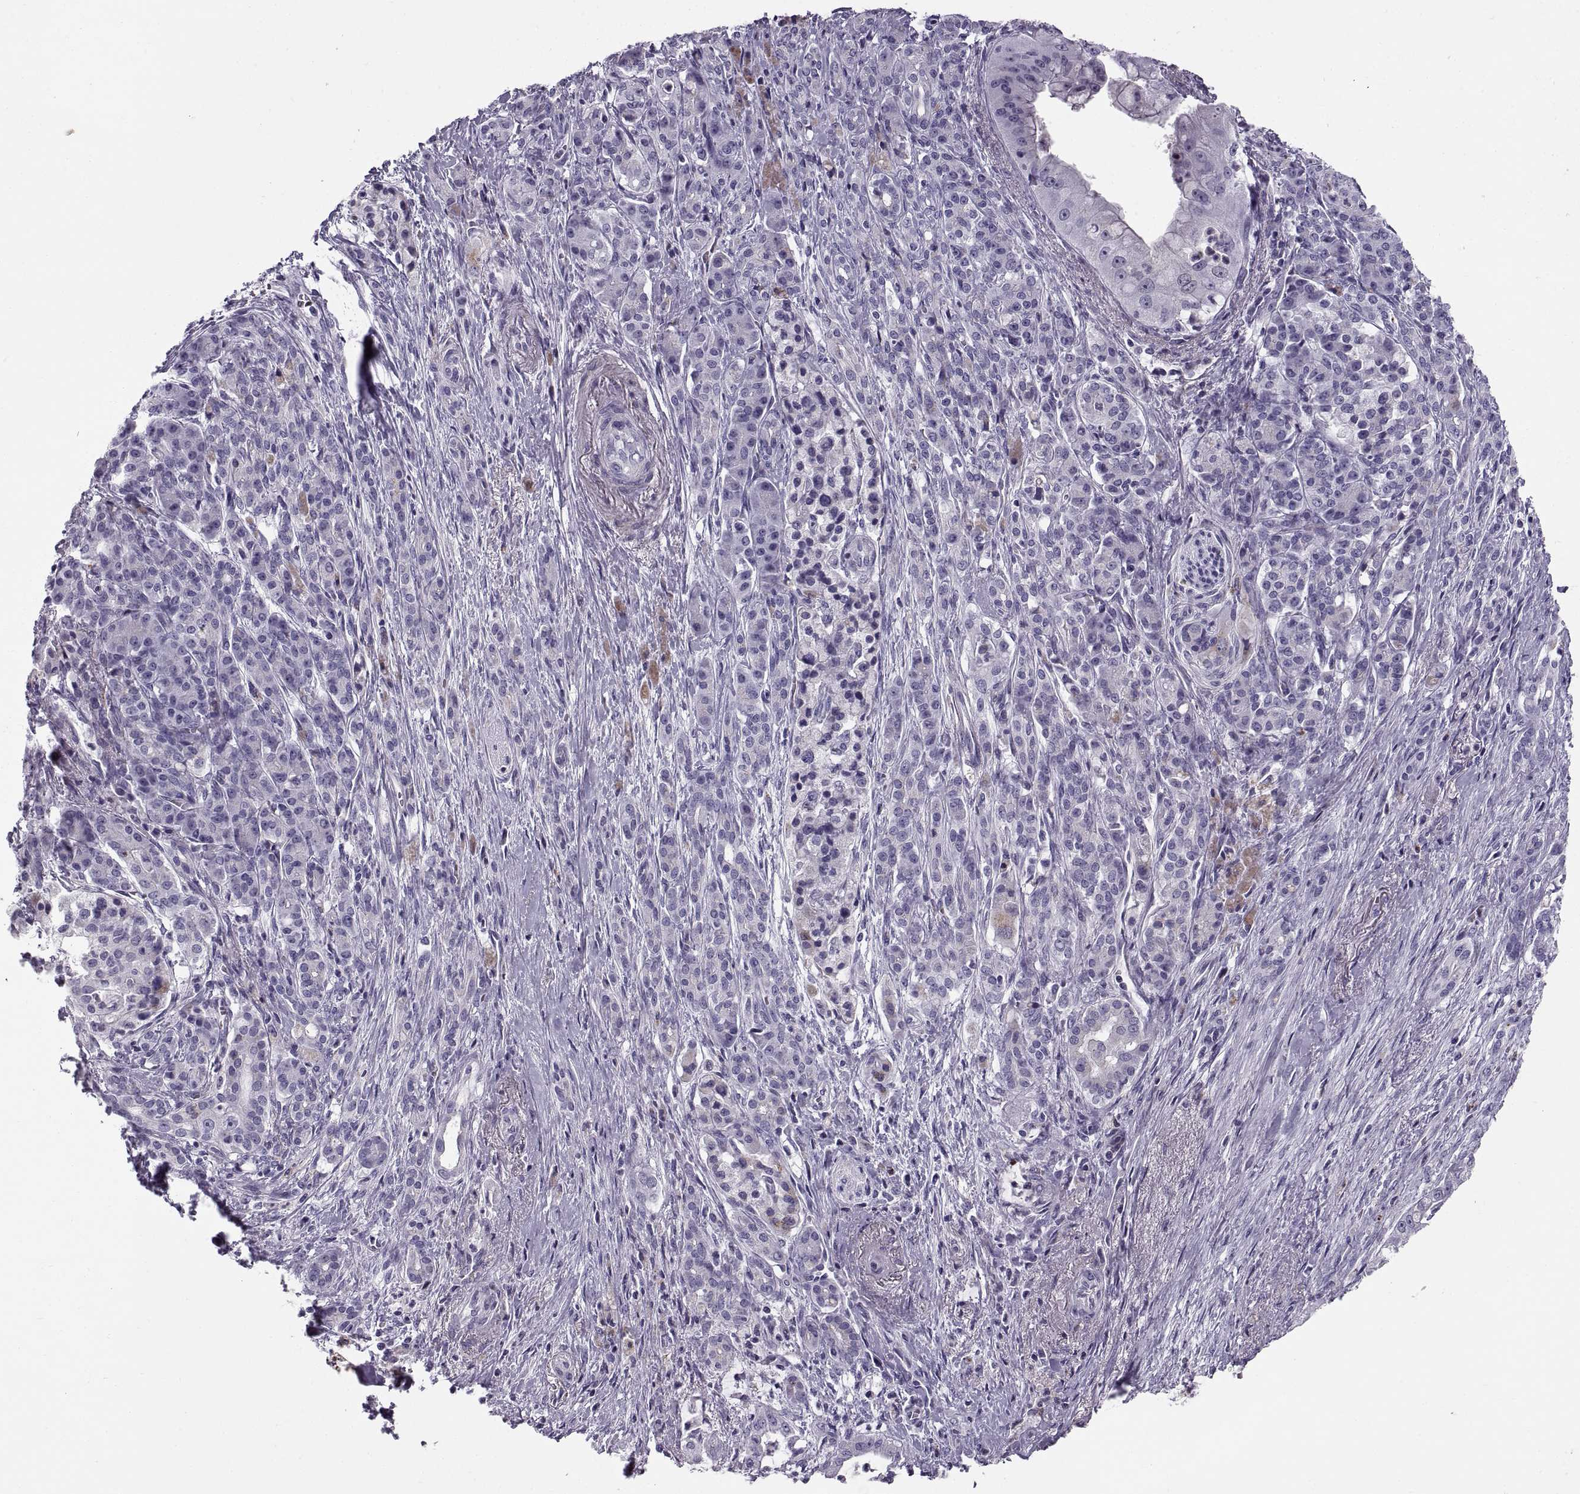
{"staining": {"intensity": "negative", "quantity": "none", "location": "none"}, "tissue": "pancreatic cancer", "cell_type": "Tumor cells", "image_type": "cancer", "snomed": [{"axis": "morphology", "description": "Normal tissue, NOS"}, {"axis": "morphology", "description": "Inflammation, NOS"}, {"axis": "morphology", "description": "Adenocarcinoma, NOS"}, {"axis": "topography", "description": "Pancreas"}], "caption": "Immunohistochemical staining of pancreatic adenocarcinoma displays no significant expression in tumor cells.", "gene": "CALCR", "patient": {"sex": "male", "age": 57}}